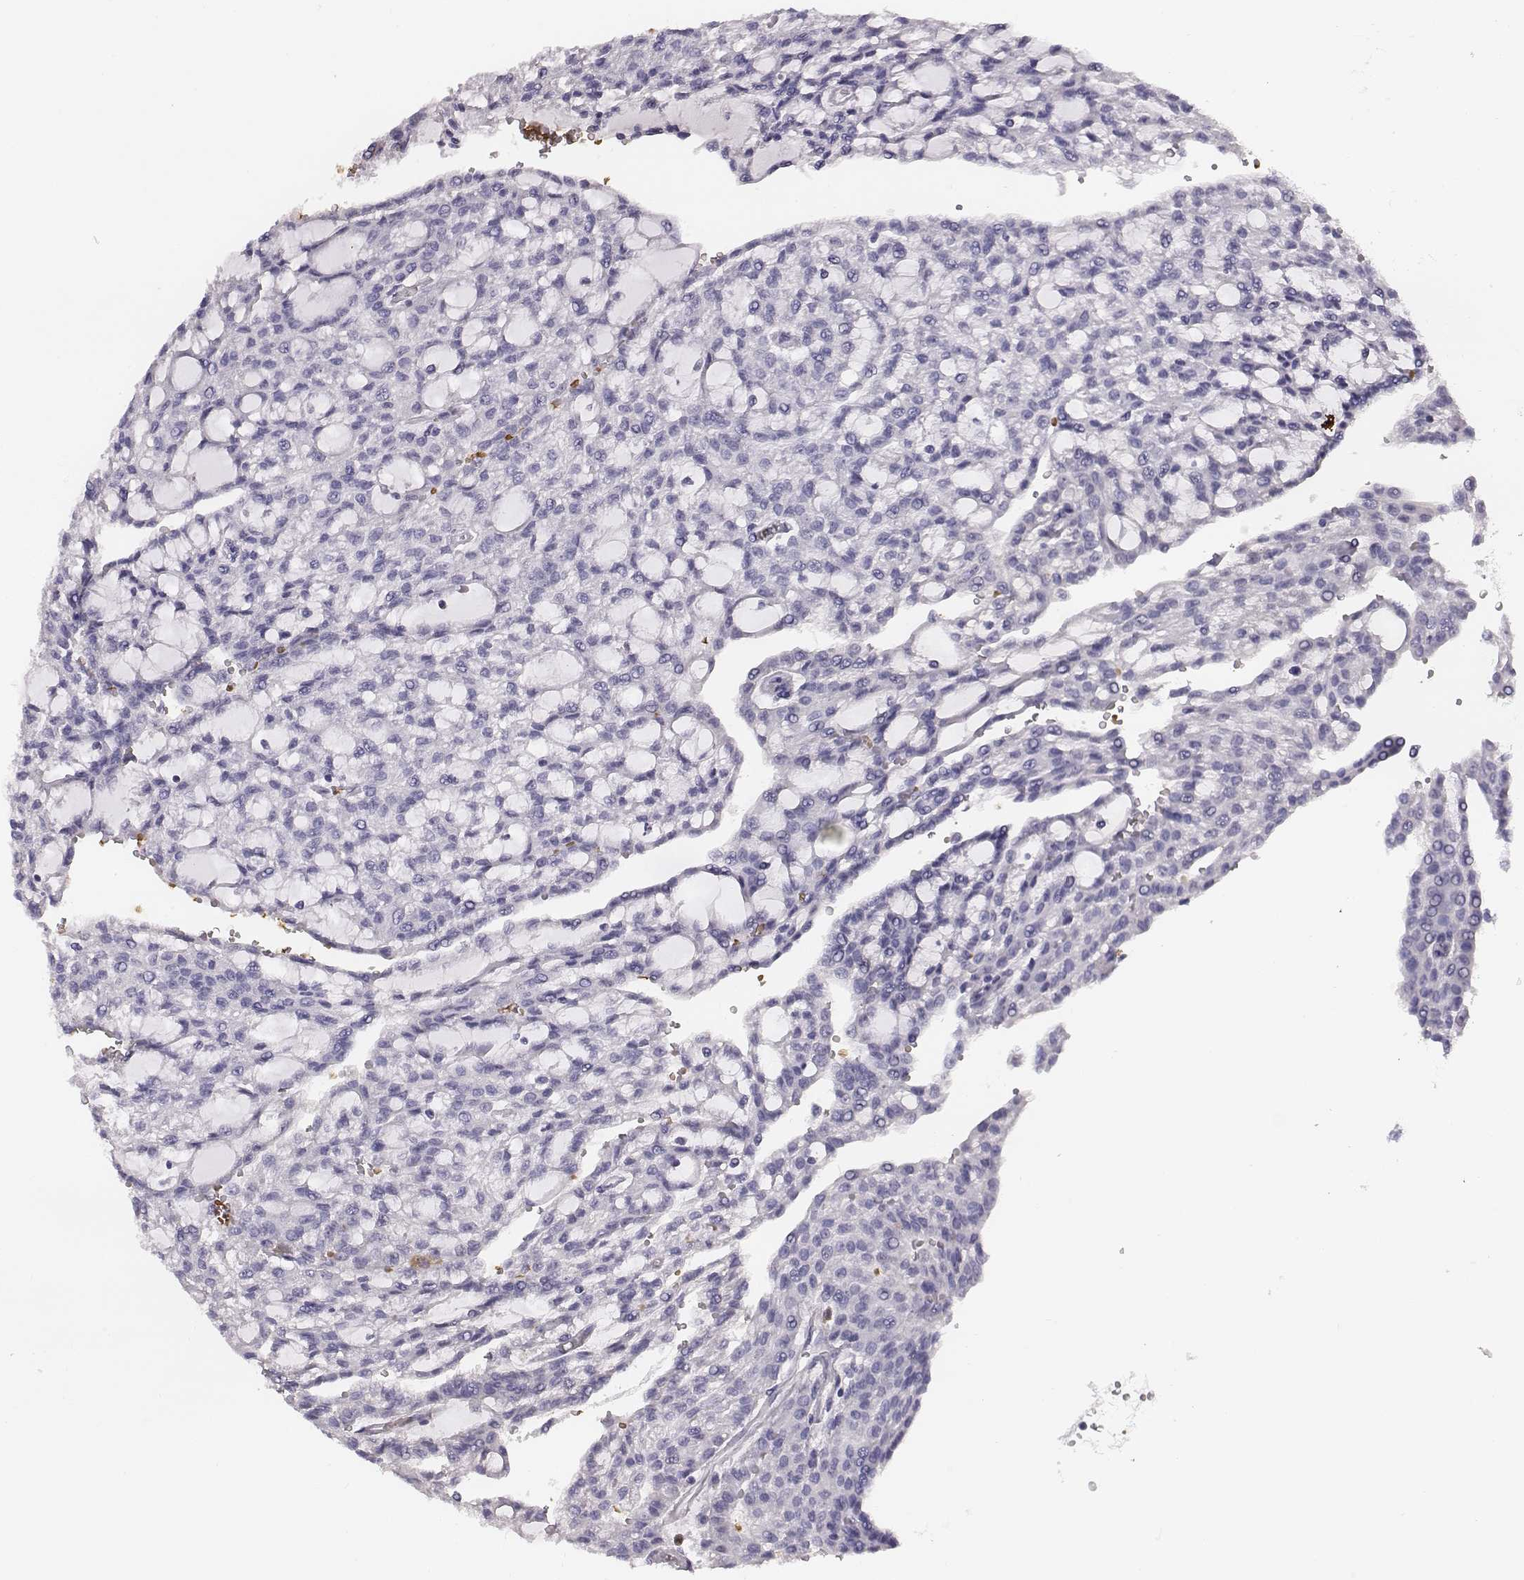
{"staining": {"intensity": "negative", "quantity": "none", "location": "none"}, "tissue": "renal cancer", "cell_type": "Tumor cells", "image_type": "cancer", "snomed": [{"axis": "morphology", "description": "Adenocarcinoma, NOS"}, {"axis": "topography", "description": "Kidney"}], "caption": "Tumor cells are negative for brown protein staining in renal cancer.", "gene": "HBZ", "patient": {"sex": "male", "age": 63}}